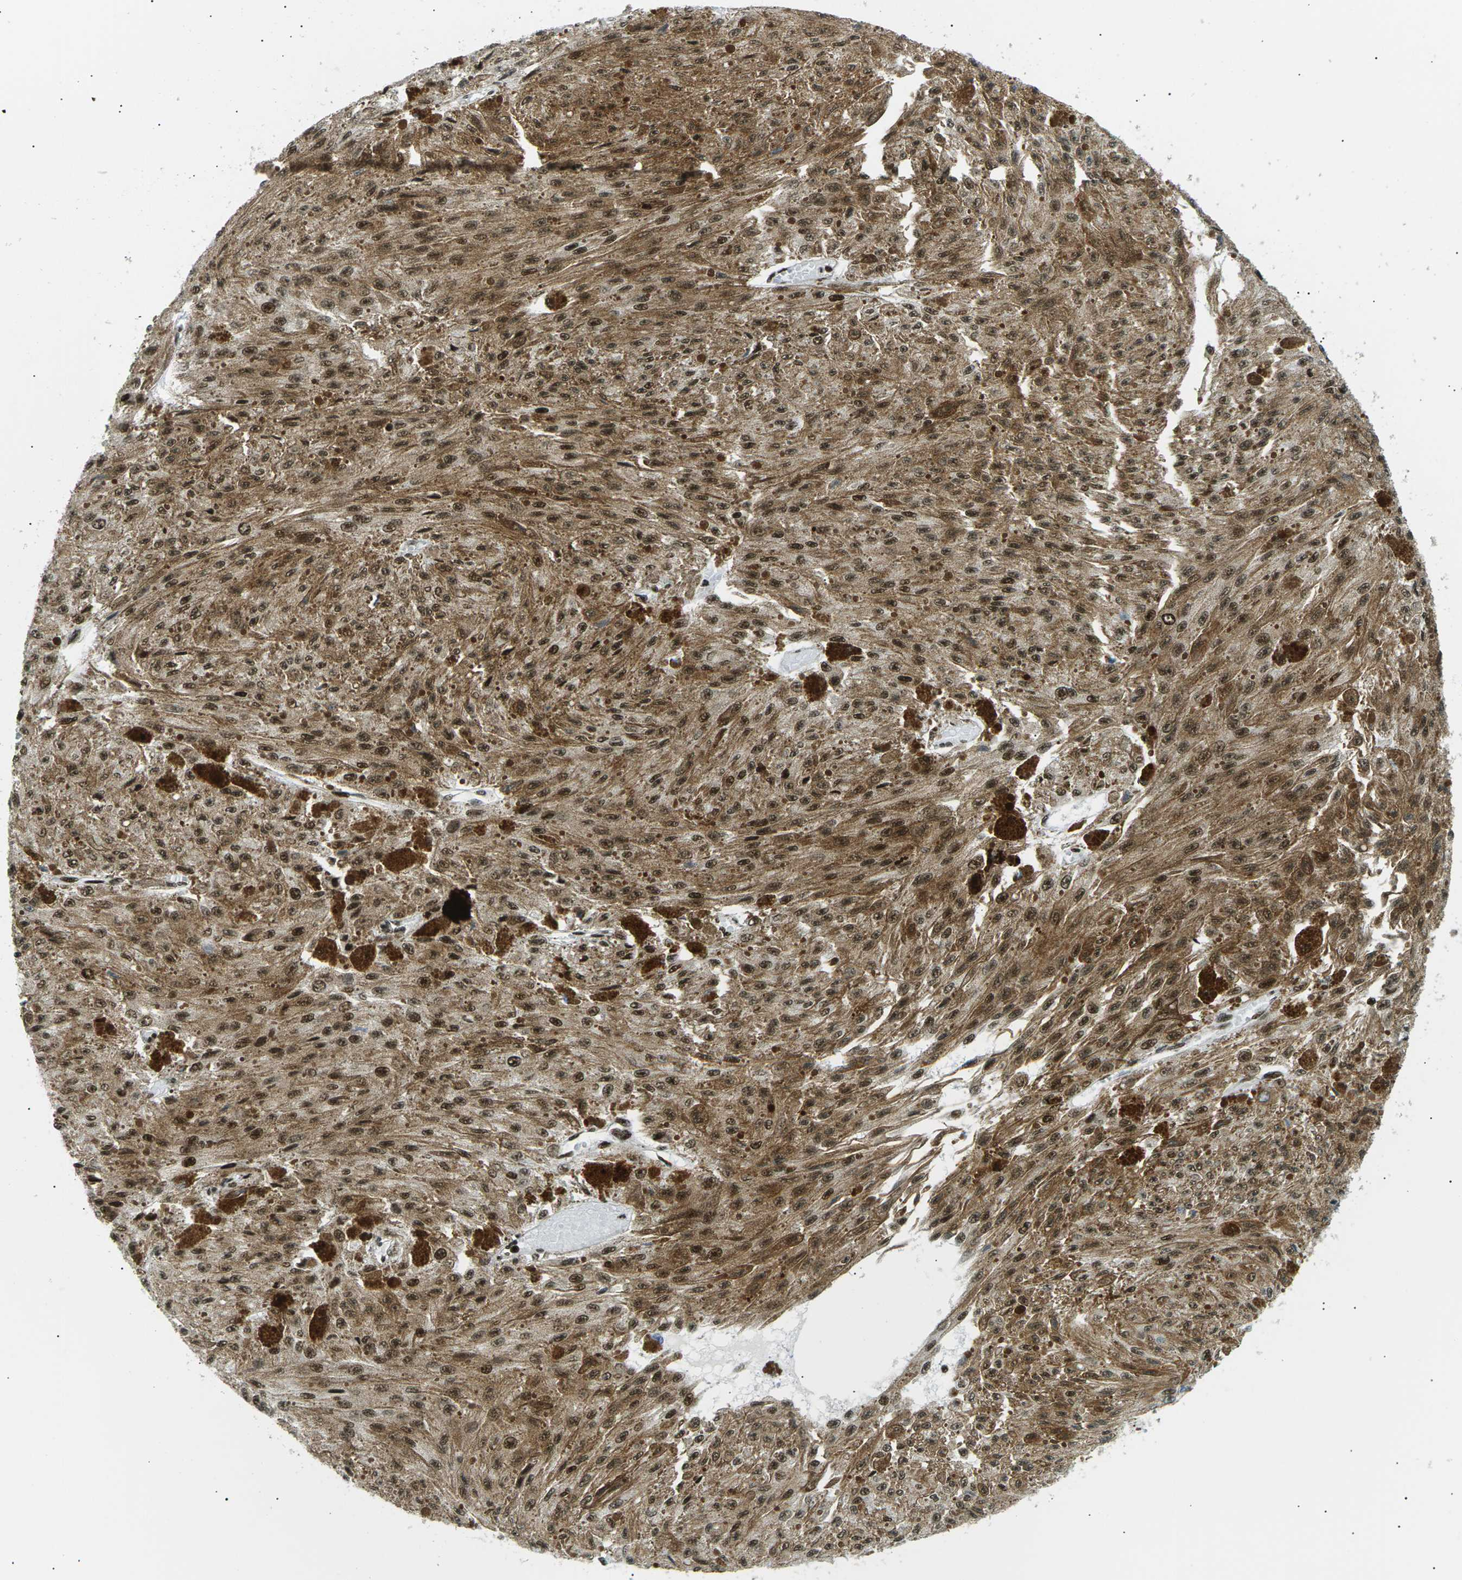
{"staining": {"intensity": "moderate", "quantity": ">75%", "location": "cytoplasmic/membranous,nuclear"}, "tissue": "melanoma", "cell_type": "Tumor cells", "image_type": "cancer", "snomed": [{"axis": "morphology", "description": "Malignant melanoma, NOS"}, {"axis": "topography", "description": "Other"}], "caption": "Human melanoma stained with a brown dye displays moderate cytoplasmic/membranous and nuclear positive staining in about >75% of tumor cells.", "gene": "RPA2", "patient": {"sex": "male", "age": 79}}